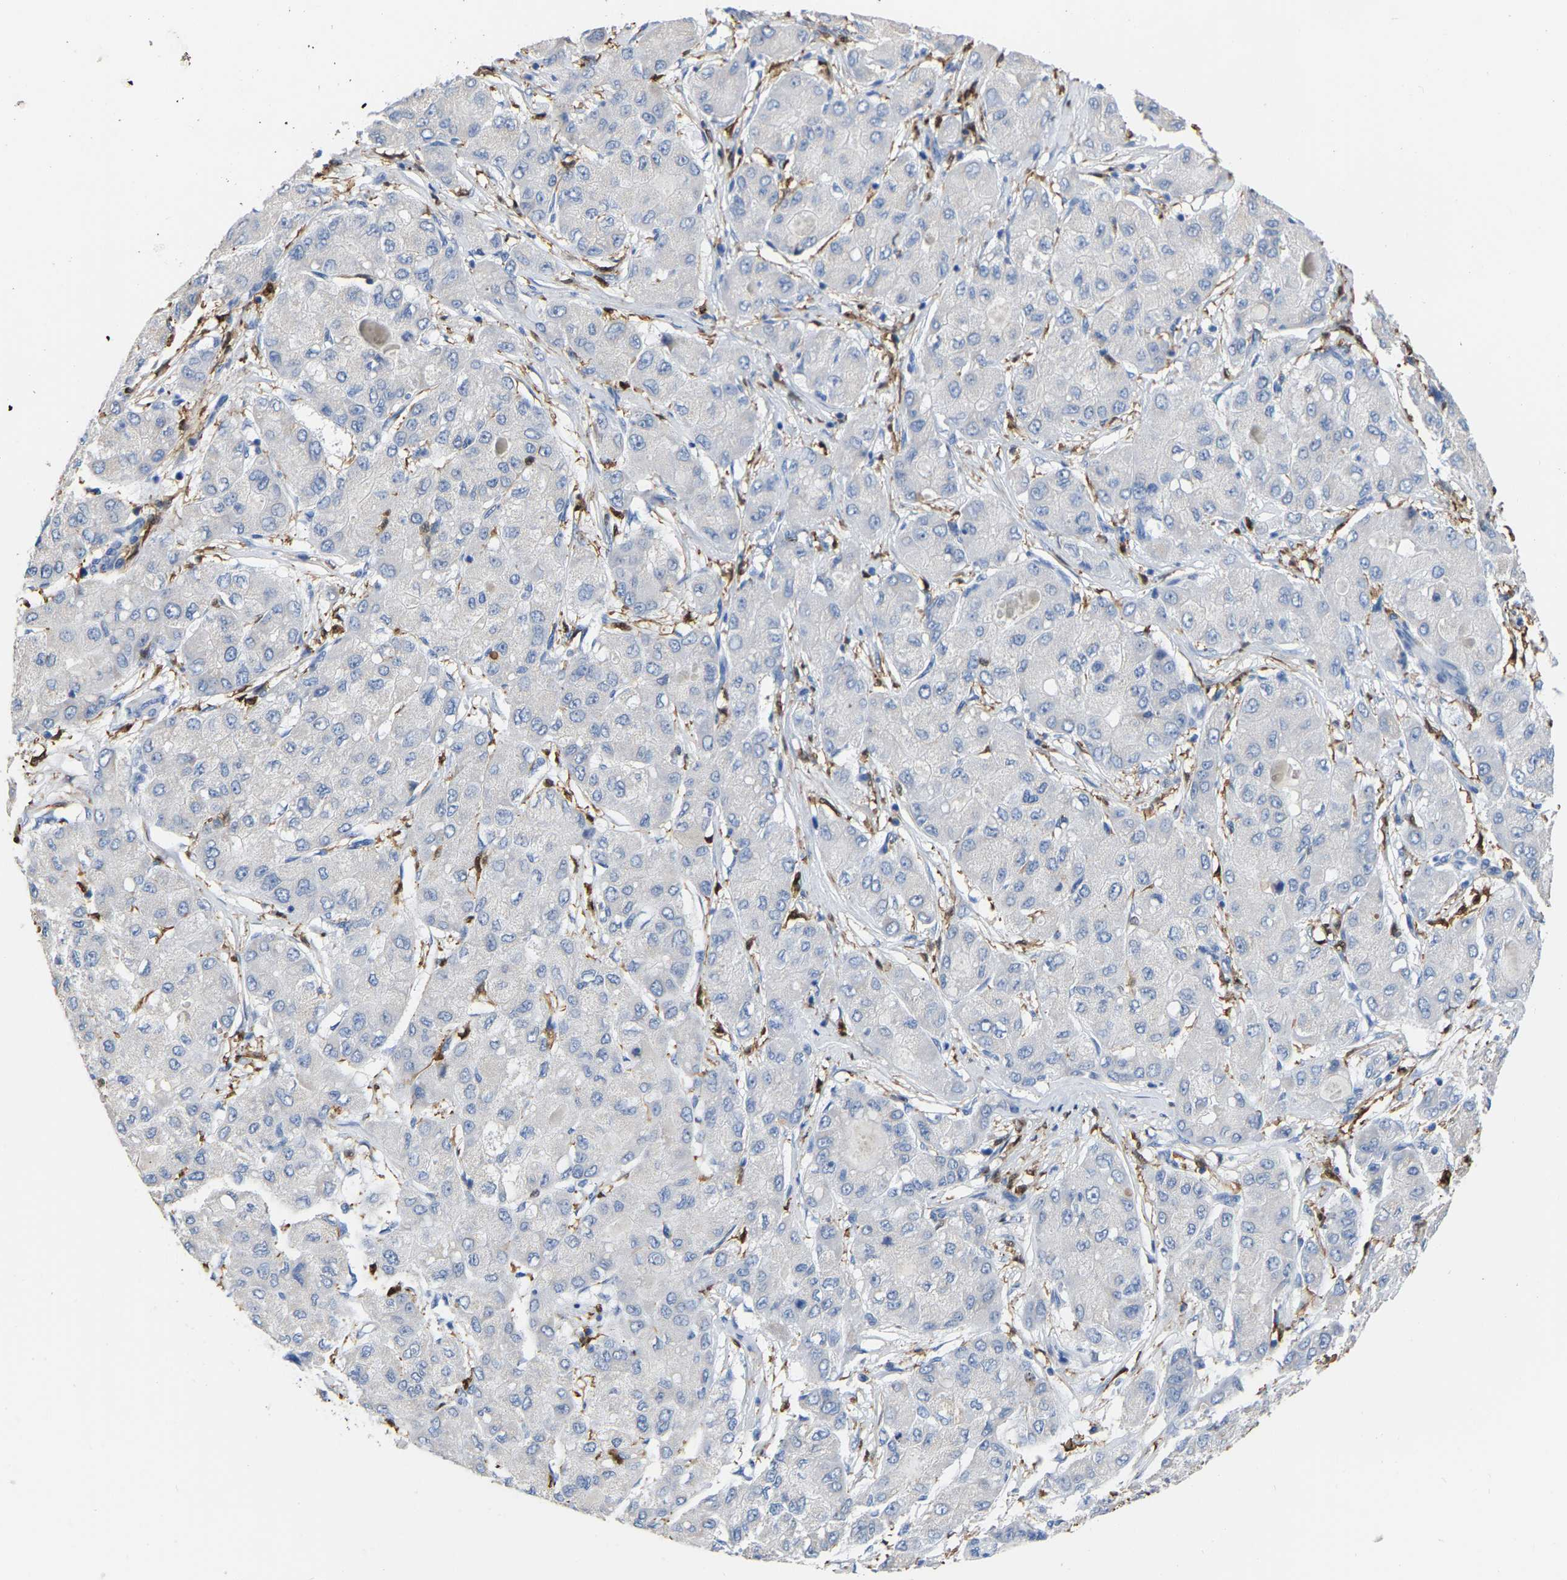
{"staining": {"intensity": "negative", "quantity": "none", "location": "none"}, "tissue": "liver cancer", "cell_type": "Tumor cells", "image_type": "cancer", "snomed": [{"axis": "morphology", "description": "Carcinoma, Hepatocellular, NOS"}, {"axis": "topography", "description": "Liver"}], "caption": "There is no significant positivity in tumor cells of hepatocellular carcinoma (liver). (DAB immunohistochemistry (IHC) with hematoxylin counter stain).", "gene": "ULBP2", "patient": {"sex": "male", "age": 80}}